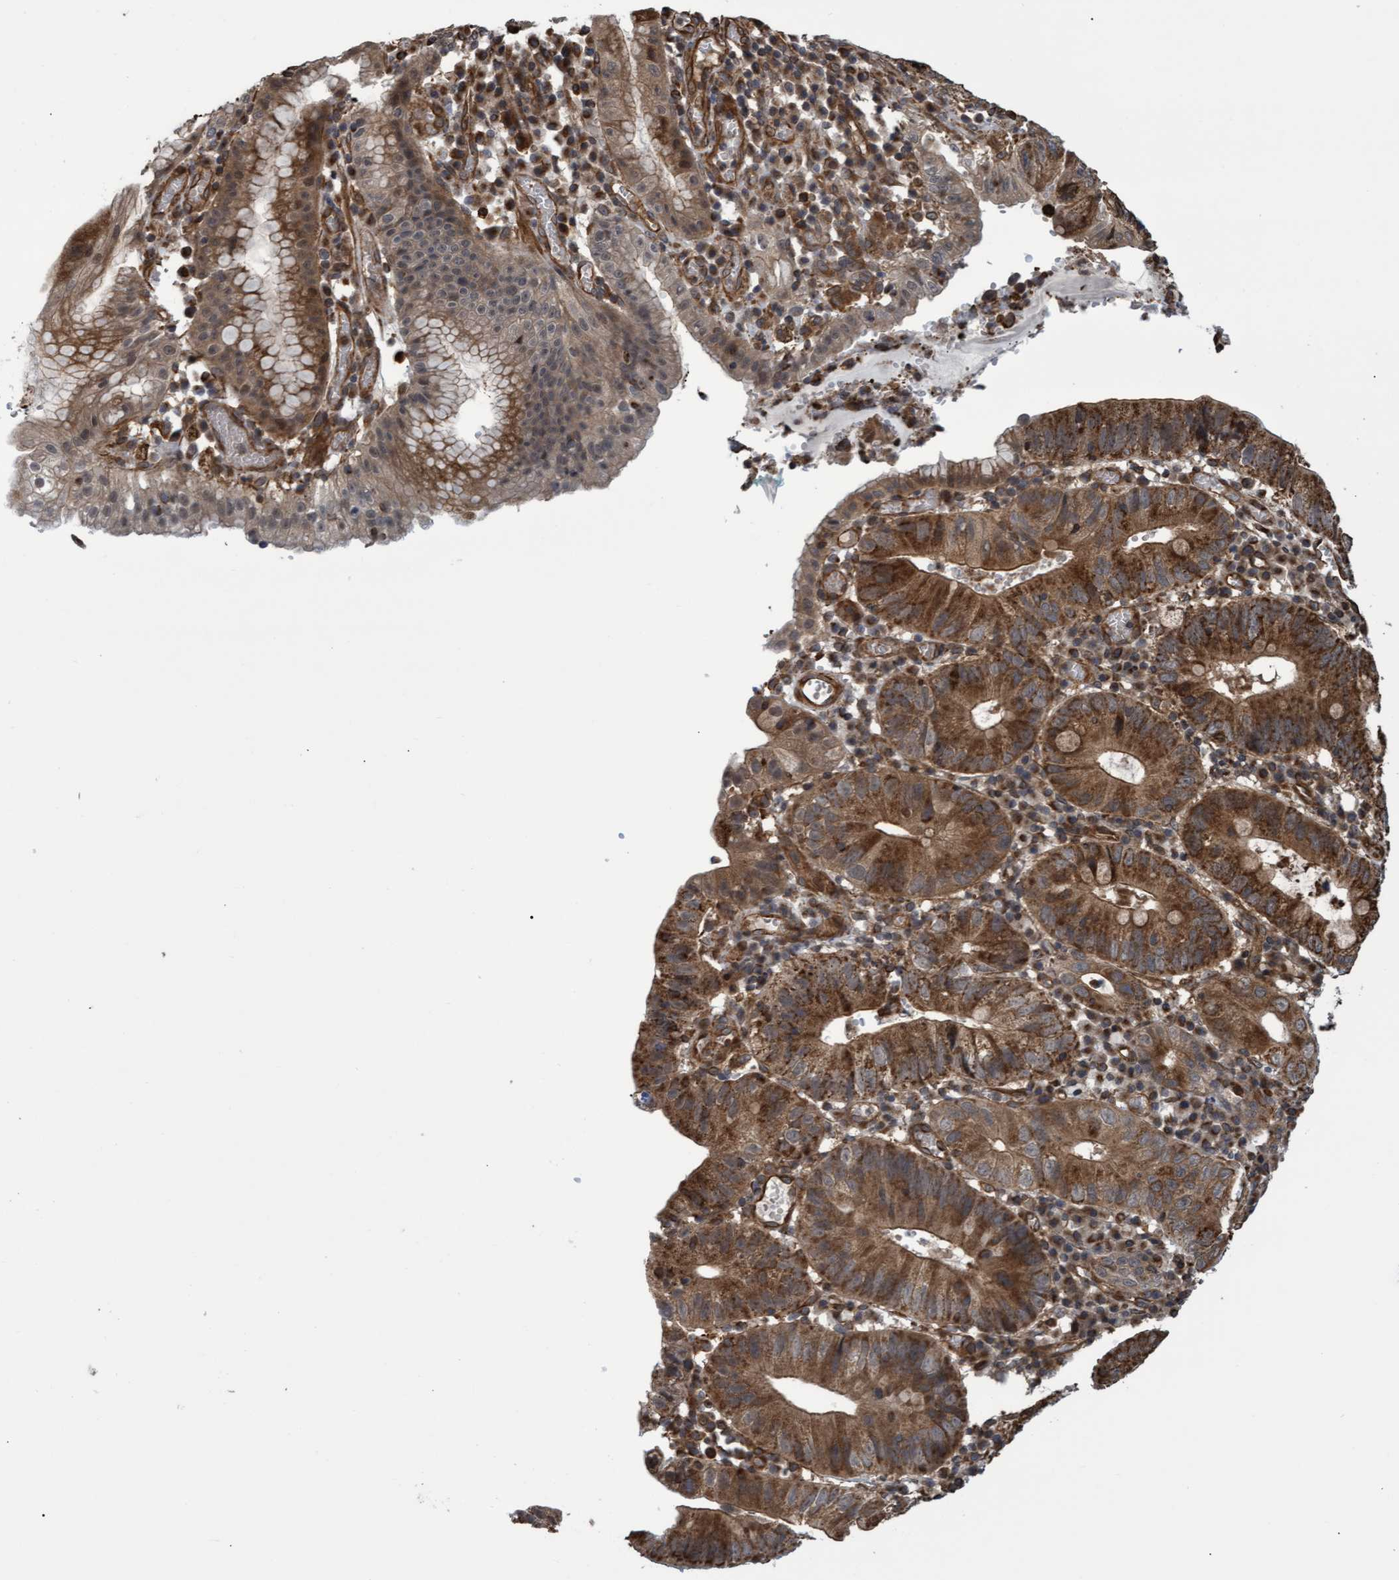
{"staining": {"intensity": "strong", "quantity": ">75%", "location": "cytoplasmic/membranous"}, "tissue": "stomach cancer", "cell_type": "Tumor cells", "image_type": "cancer", "snomed": [{"axis": "morphology", "description": "Adenocarcinoma, NOS"}, {"axis": "topography", "description": "Stomach"}], "caption": "Stomach cancer stained with a brown dye exhibits strong cytoplasmic/membranous positive positivity in about >75% of tumor cells.", "gene": "TNFRSF10B", "patient": {"sex": "male", "age": 59}}